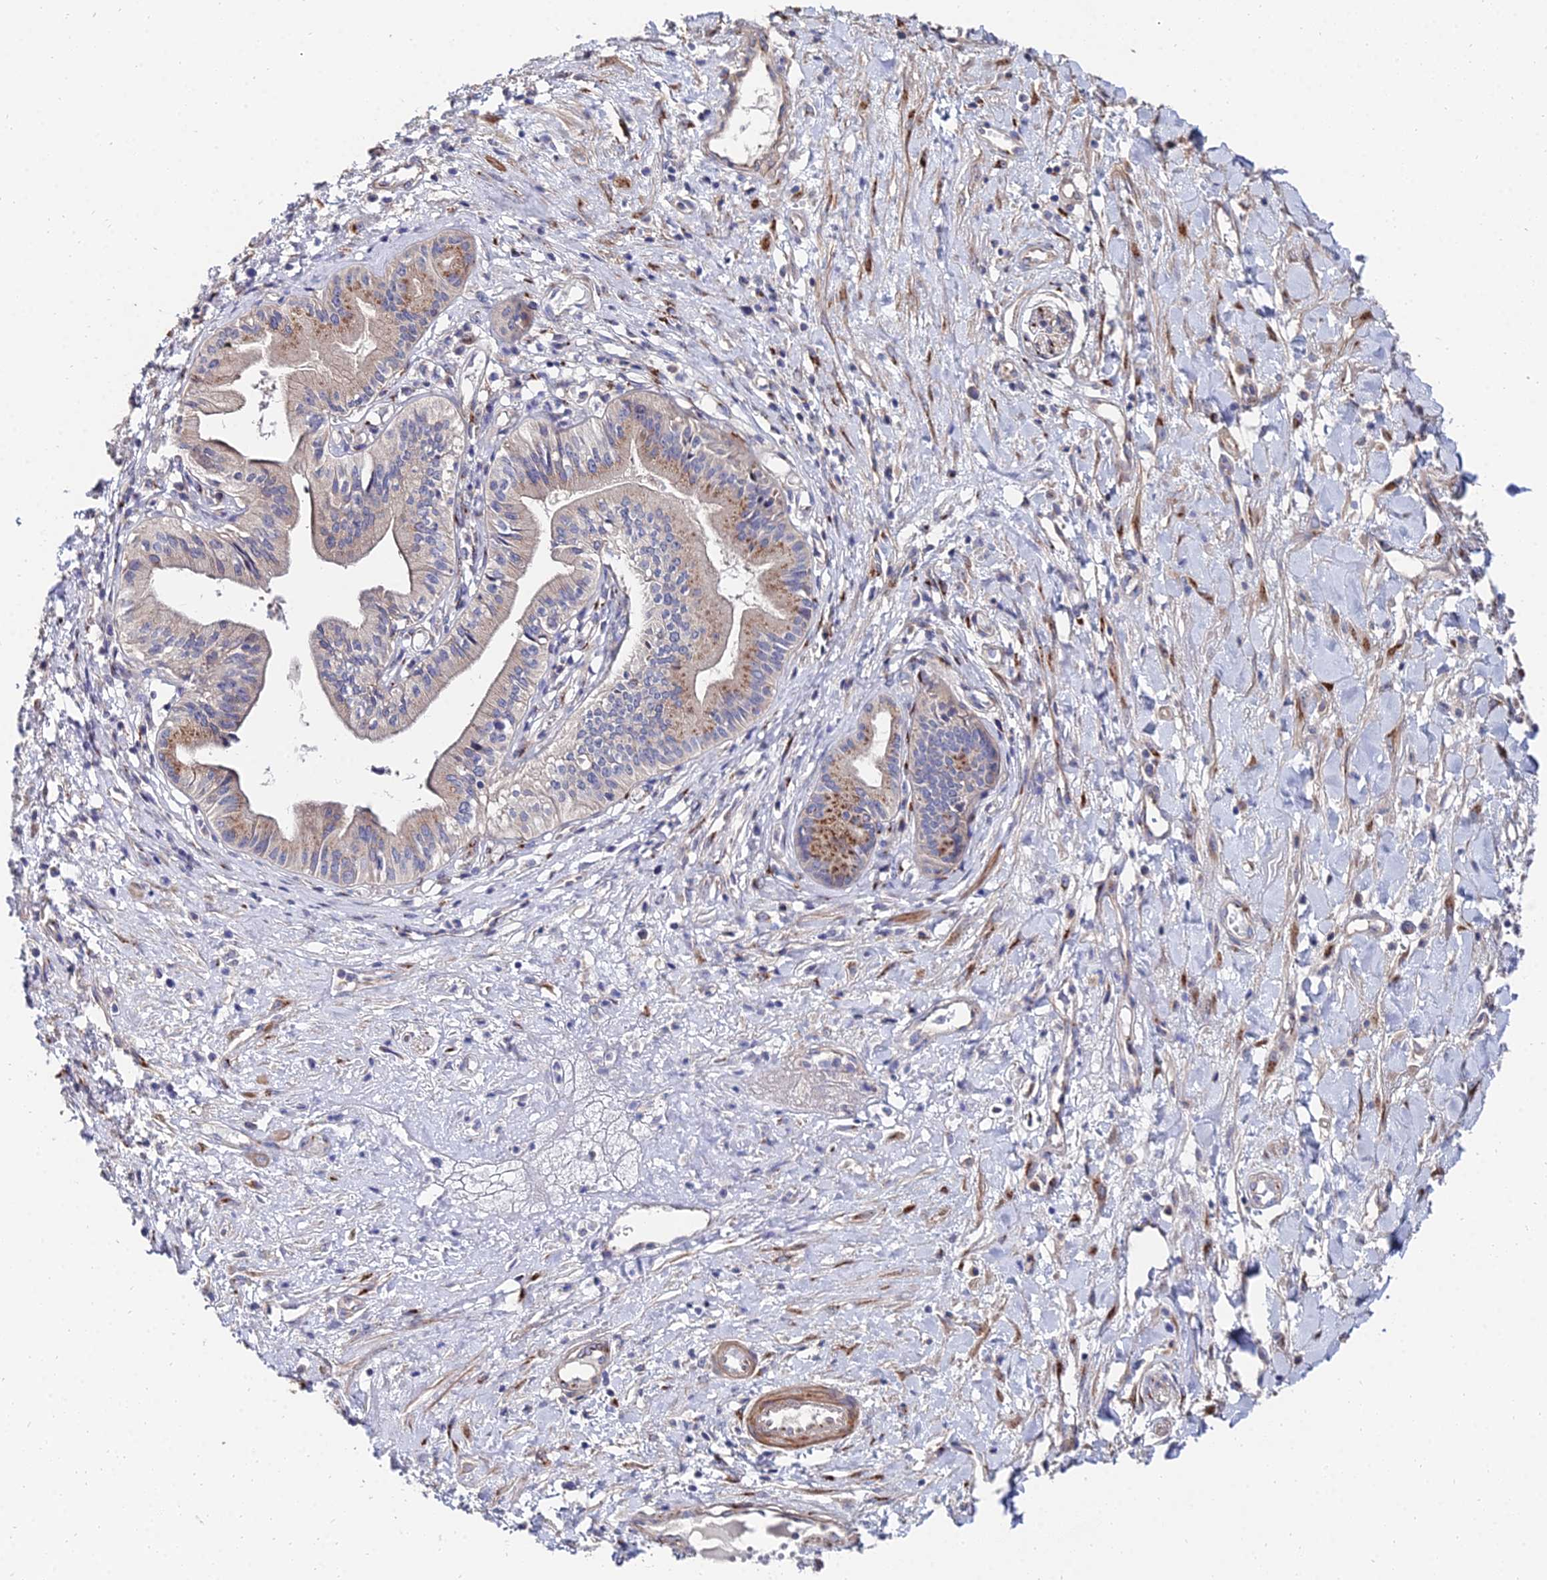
{"staining": {"intensity": "moderate", "quantity": "25%-75%", "location": "cytoplasmic/membranous"}, "tissue": "pancreatic cancer", "cell_type": "Tumor cells", "image_type": "cancer", "snomed": [{"axis": "morphology", "description": "Adenocarcinoma, NOS"}, {"axis": "topography", "description": "Pancreas"}], "caption": "Protein expression analysis of human pancreatic adenocarcinoma reveals moderate cytoplasmic/membranous staining in about 25%-75% of tumor cells. The staining is performed using DAB (3,3'-diaminobenzidine) brown chromogen to label protein expression. The nuclei are counter-stained blue using hematoxylin.", "gene": "BORCS8", "patient": {"sex": "female", "age": 50}}